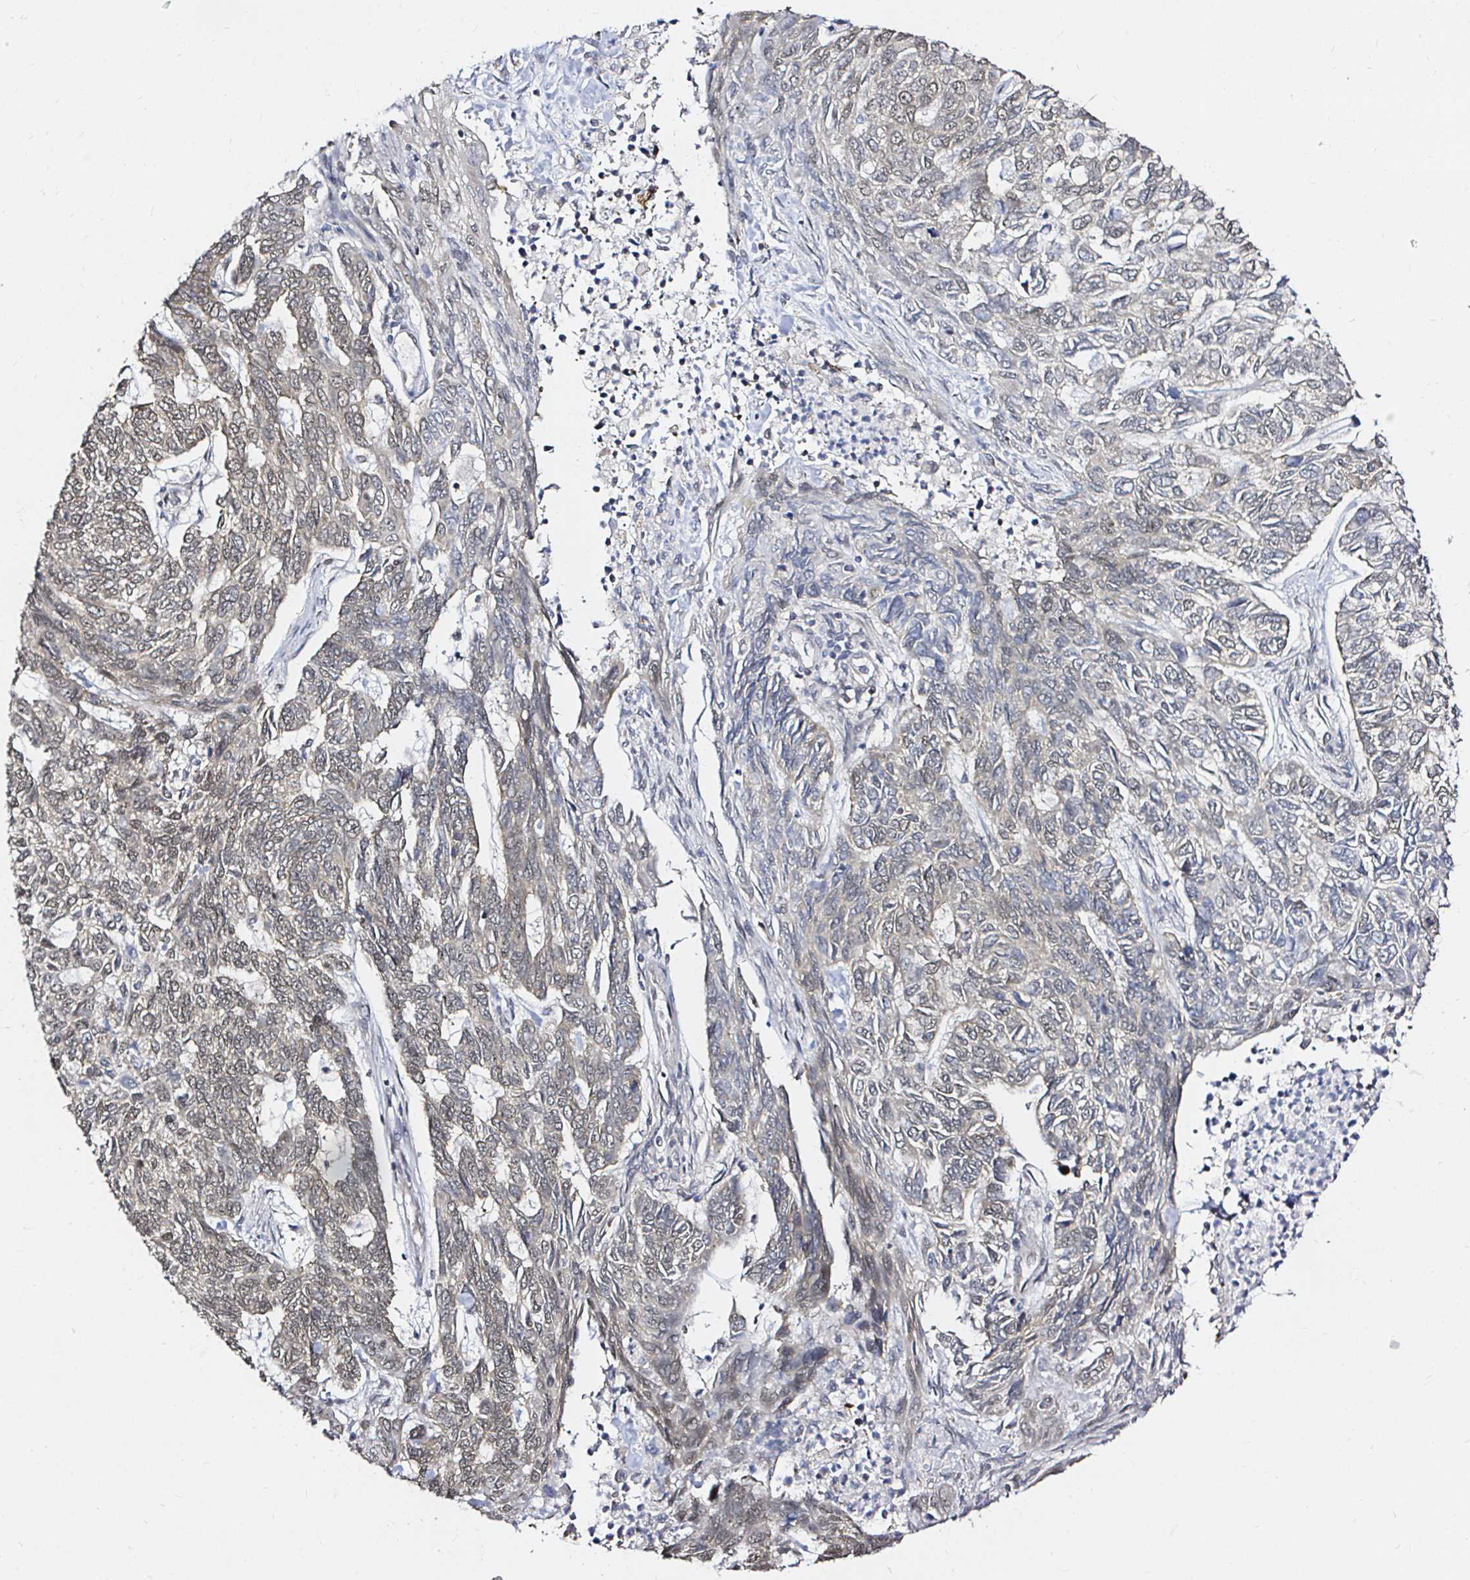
{"staining": {"intensity": "weak", "quantity": "25%-75%", "location": "cytoplasmic/membranous"}, "tissue": "skin cancer", "cell_type": "Tumor cells", "image_type": "cancer", "snomed": [{"axis": "morphology", "description": "Basal cell carcinoma"}, {"axis": "topography", "description": "Skin"}], "caption": "A histopathology image showing weak cytoplasmic/membranous positivity in approximately 25%-75% of tumor cells in skin cancer, as visualized by brown immunohistochemical staining.", "gene": "SNRPC", "patient": {"sex": "female", "age": 65}}